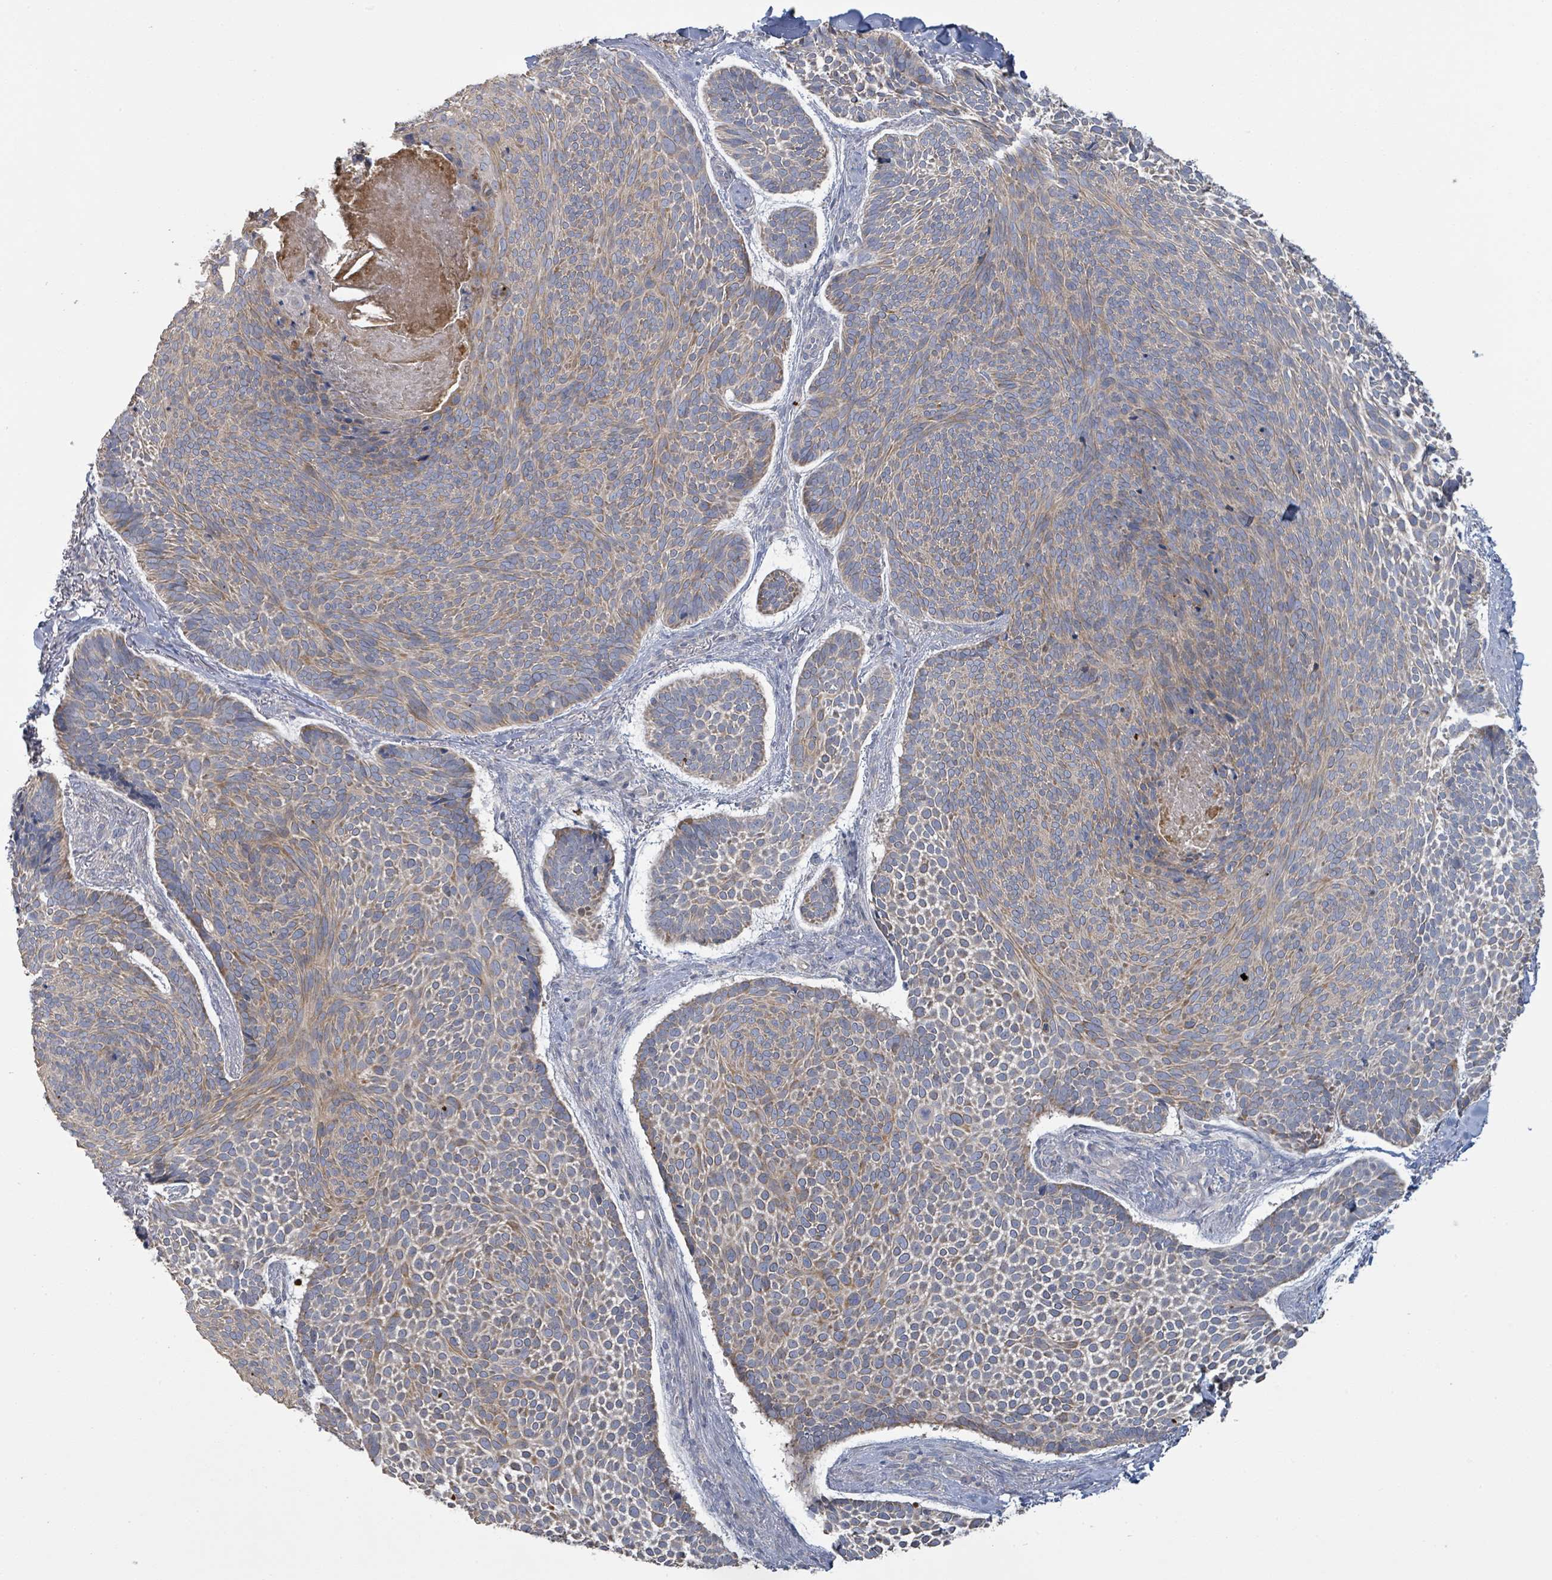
{"staining": {"intensity": "moderate", "quantity": "25%-75%", "location": "cytoplasmic/membranous"}, "tissue": "skin cancer", "cell_type": "Tumor cells", "image_type": "cancer", "snomed": [{"axis": "morphology", "description": "Basal cell carcinoma"}, {"axis": "topography", "description": "Skin"}], "caption": "Immunohistochemistry (IHC) photomicrograph of human basal cell carcinoma (skin) stained for a protein (brown), which exhibits medium levels of moderate cytoplasmic/membranous staining in about 25%-75% of tumor cells.", "gene": "KCNS2", "patient": {"sex": "male", "age": 70}}